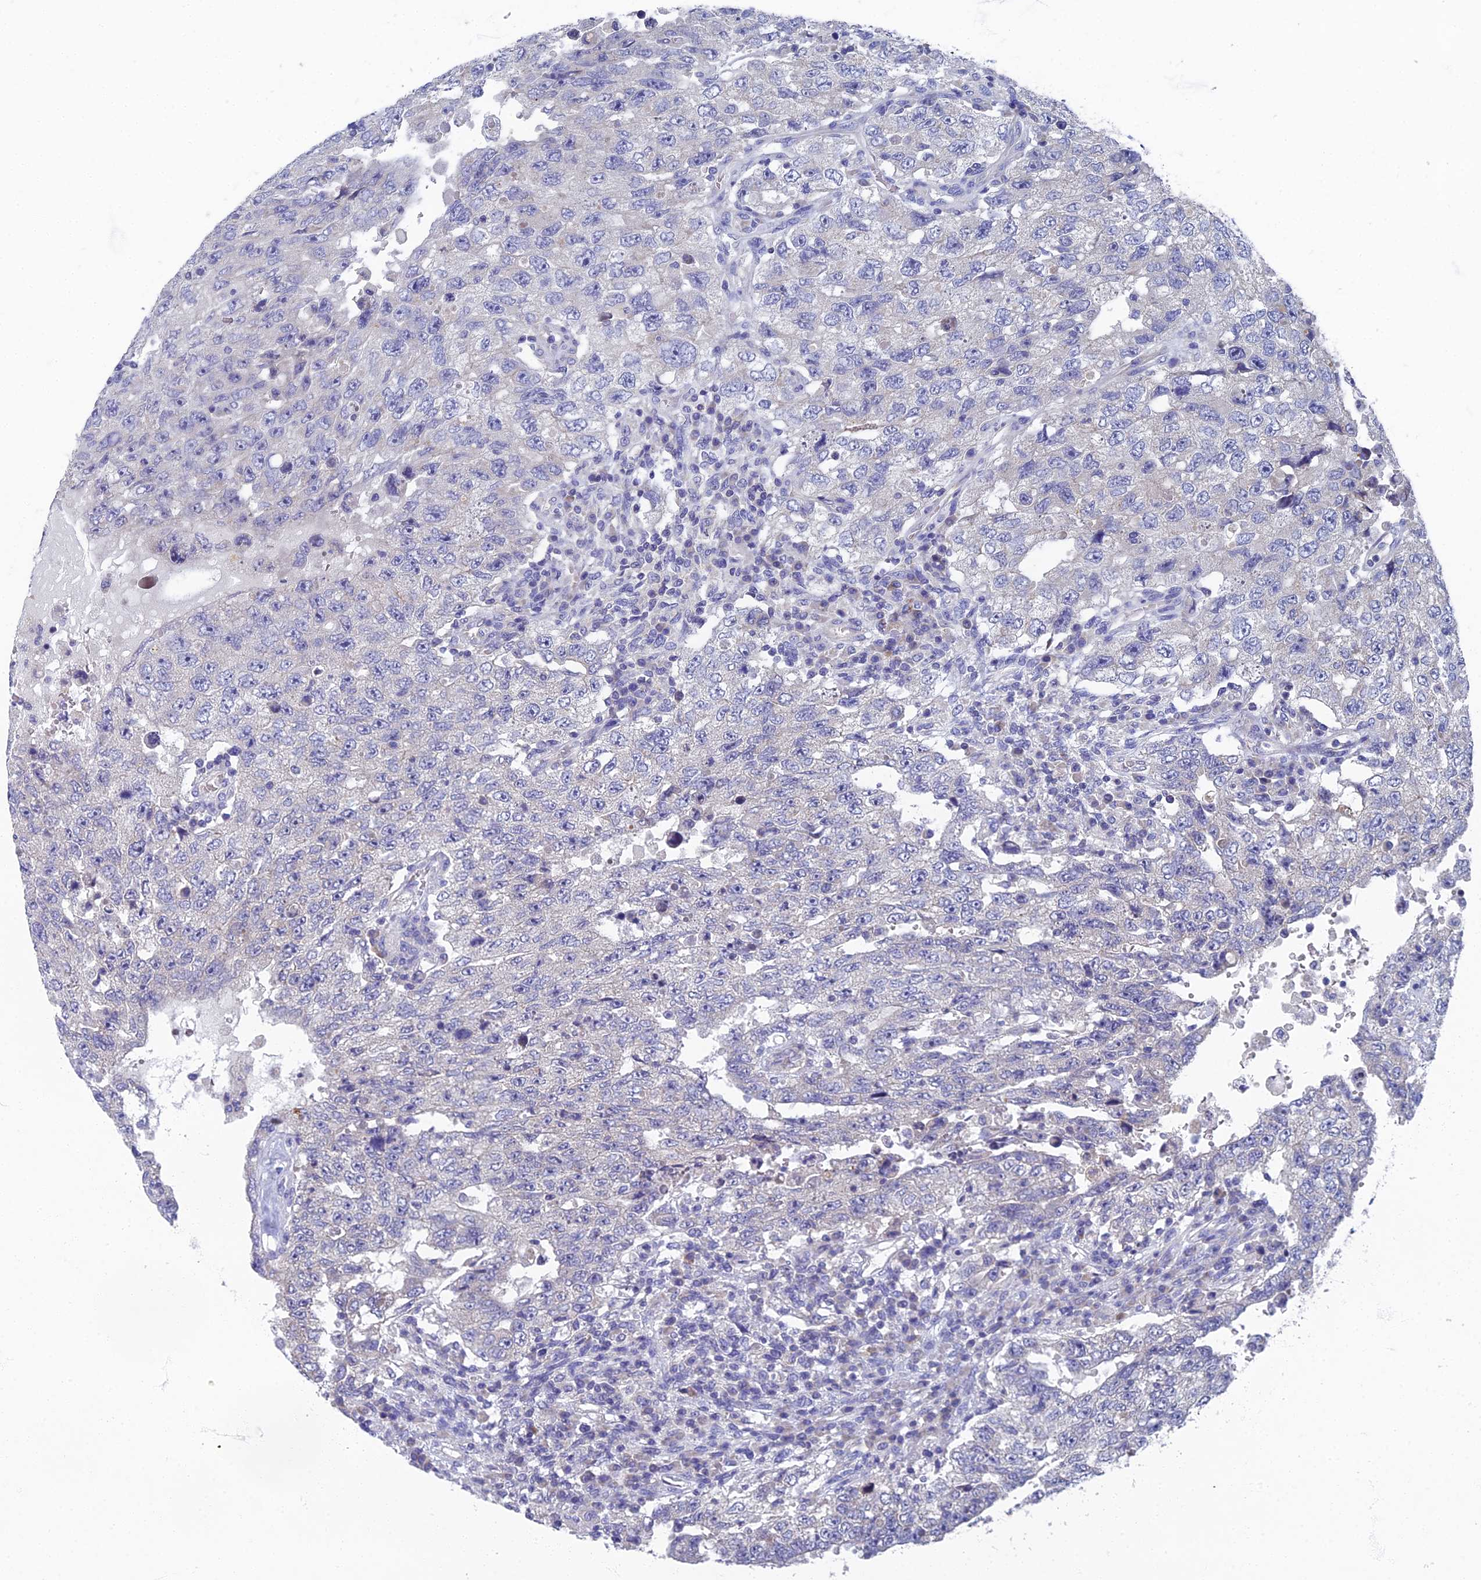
{"staining": {"intensity": "negative", "quantity": "none", "location": "none"}, "tissue": "testis cancer", "cell_type": "Tumor cells", "image_type": "cancer", "snomed": [{"axis": "morphology", "description": "Carcinoma, Embryonal, NOS"}, {"axis": "topography", "description": "Testis"}], "caption": "Immunohistochemistry image of human testis cancer (embryonal carcinoma) stained for a protein (brown), which shows no staining in tumor cells.", "gene": "SPIN4", "patient": {"sex": "male", "age": 26}}